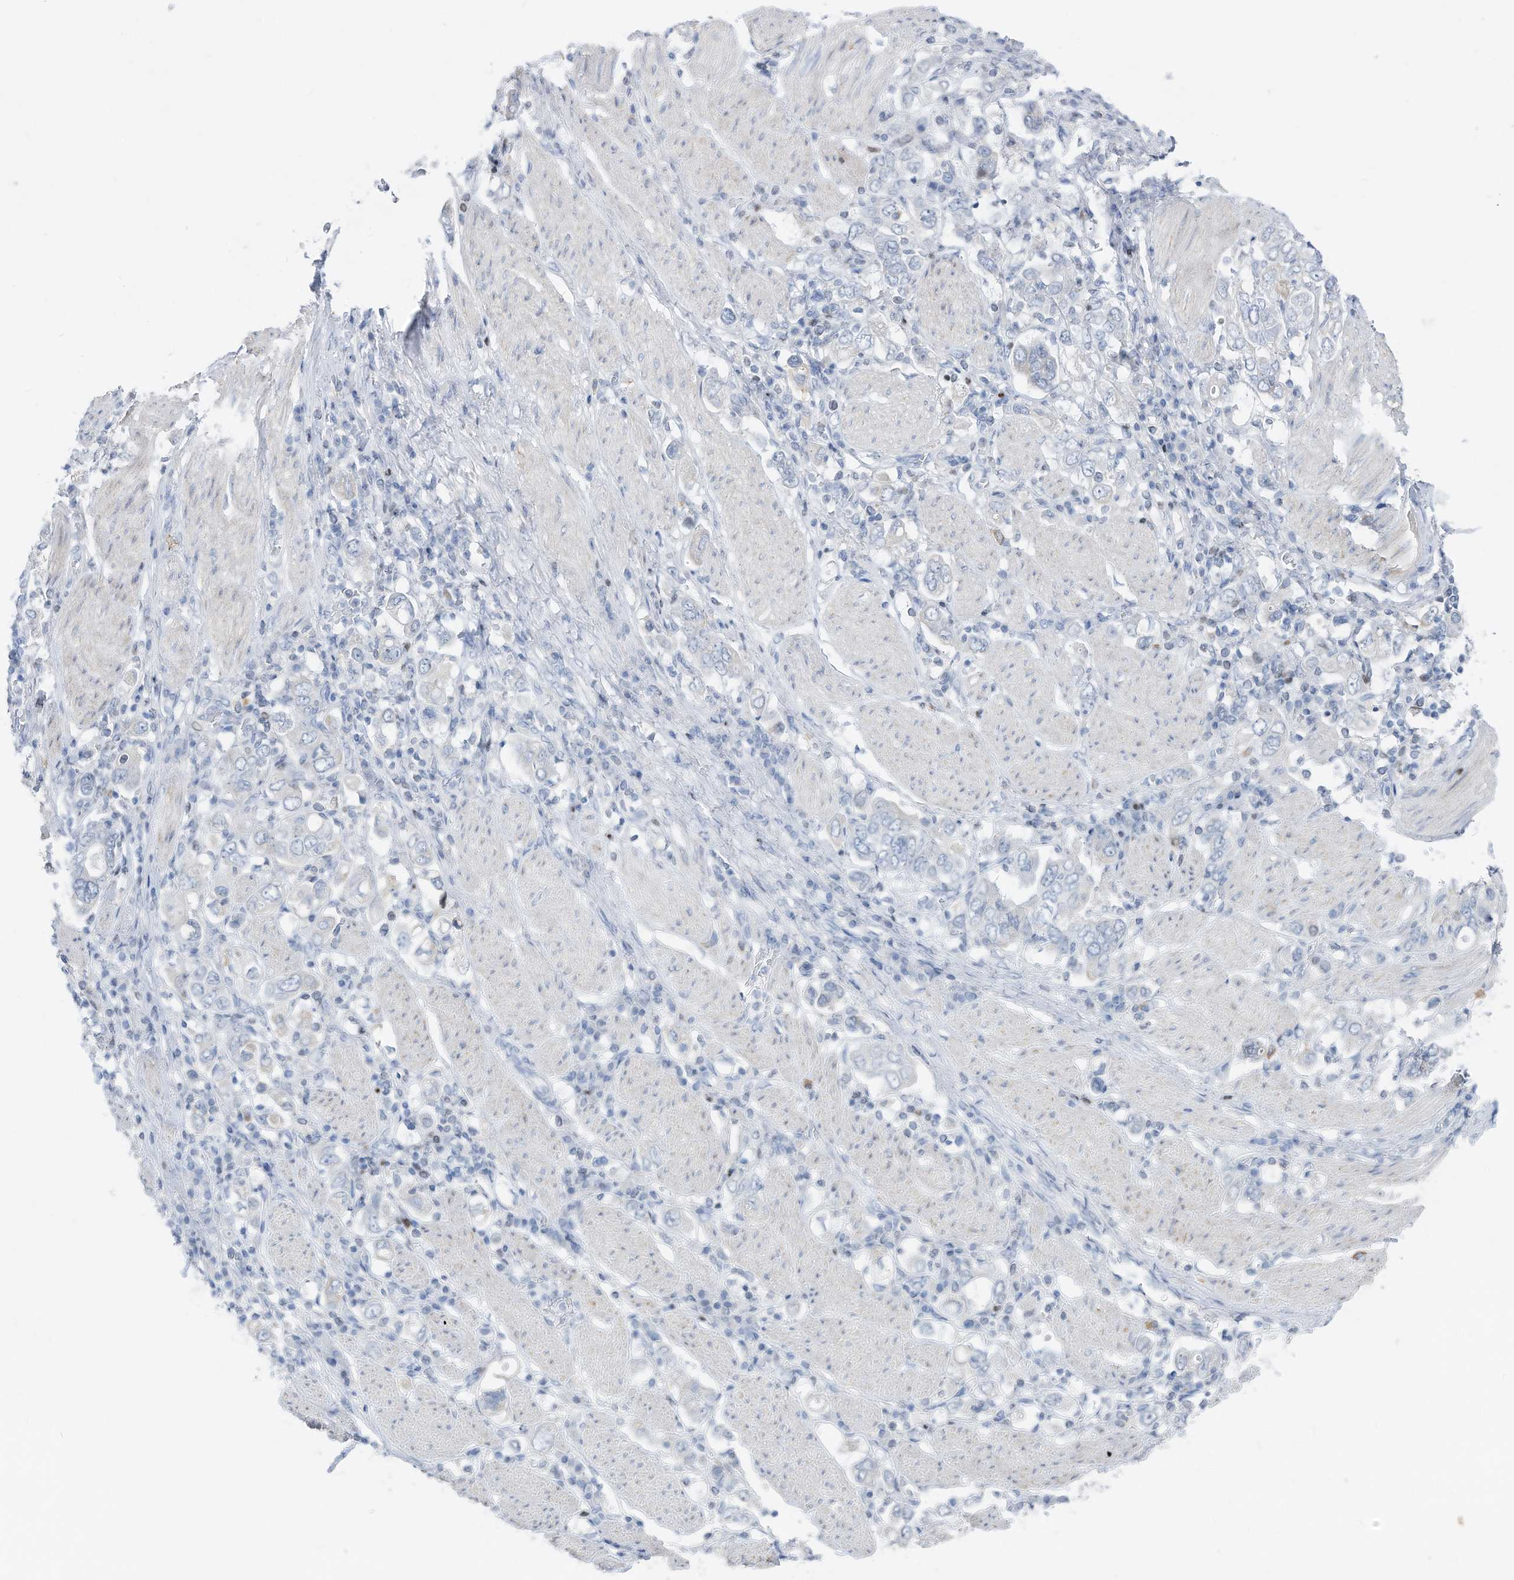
{"staining": {"intensity": "negative", "quantity": "none", "location": "none"}, "tissue": "stomach cancer", "cell_type": "Tumor cells", "image_type": "cancer", "snomed": [{"axis": "morphology", "description": "Adenocarcinoma, NOS"}, {"axis": "topography", "description": "Stomach, upper"}], "caption": "This is a micrograph of immunohistochemistry (IHC) staining of adenocarcinoma (stomach), which shows no expression in tumor cells.", "gene": "FRS3", "patient": {"sex": "male", "age": 62}}